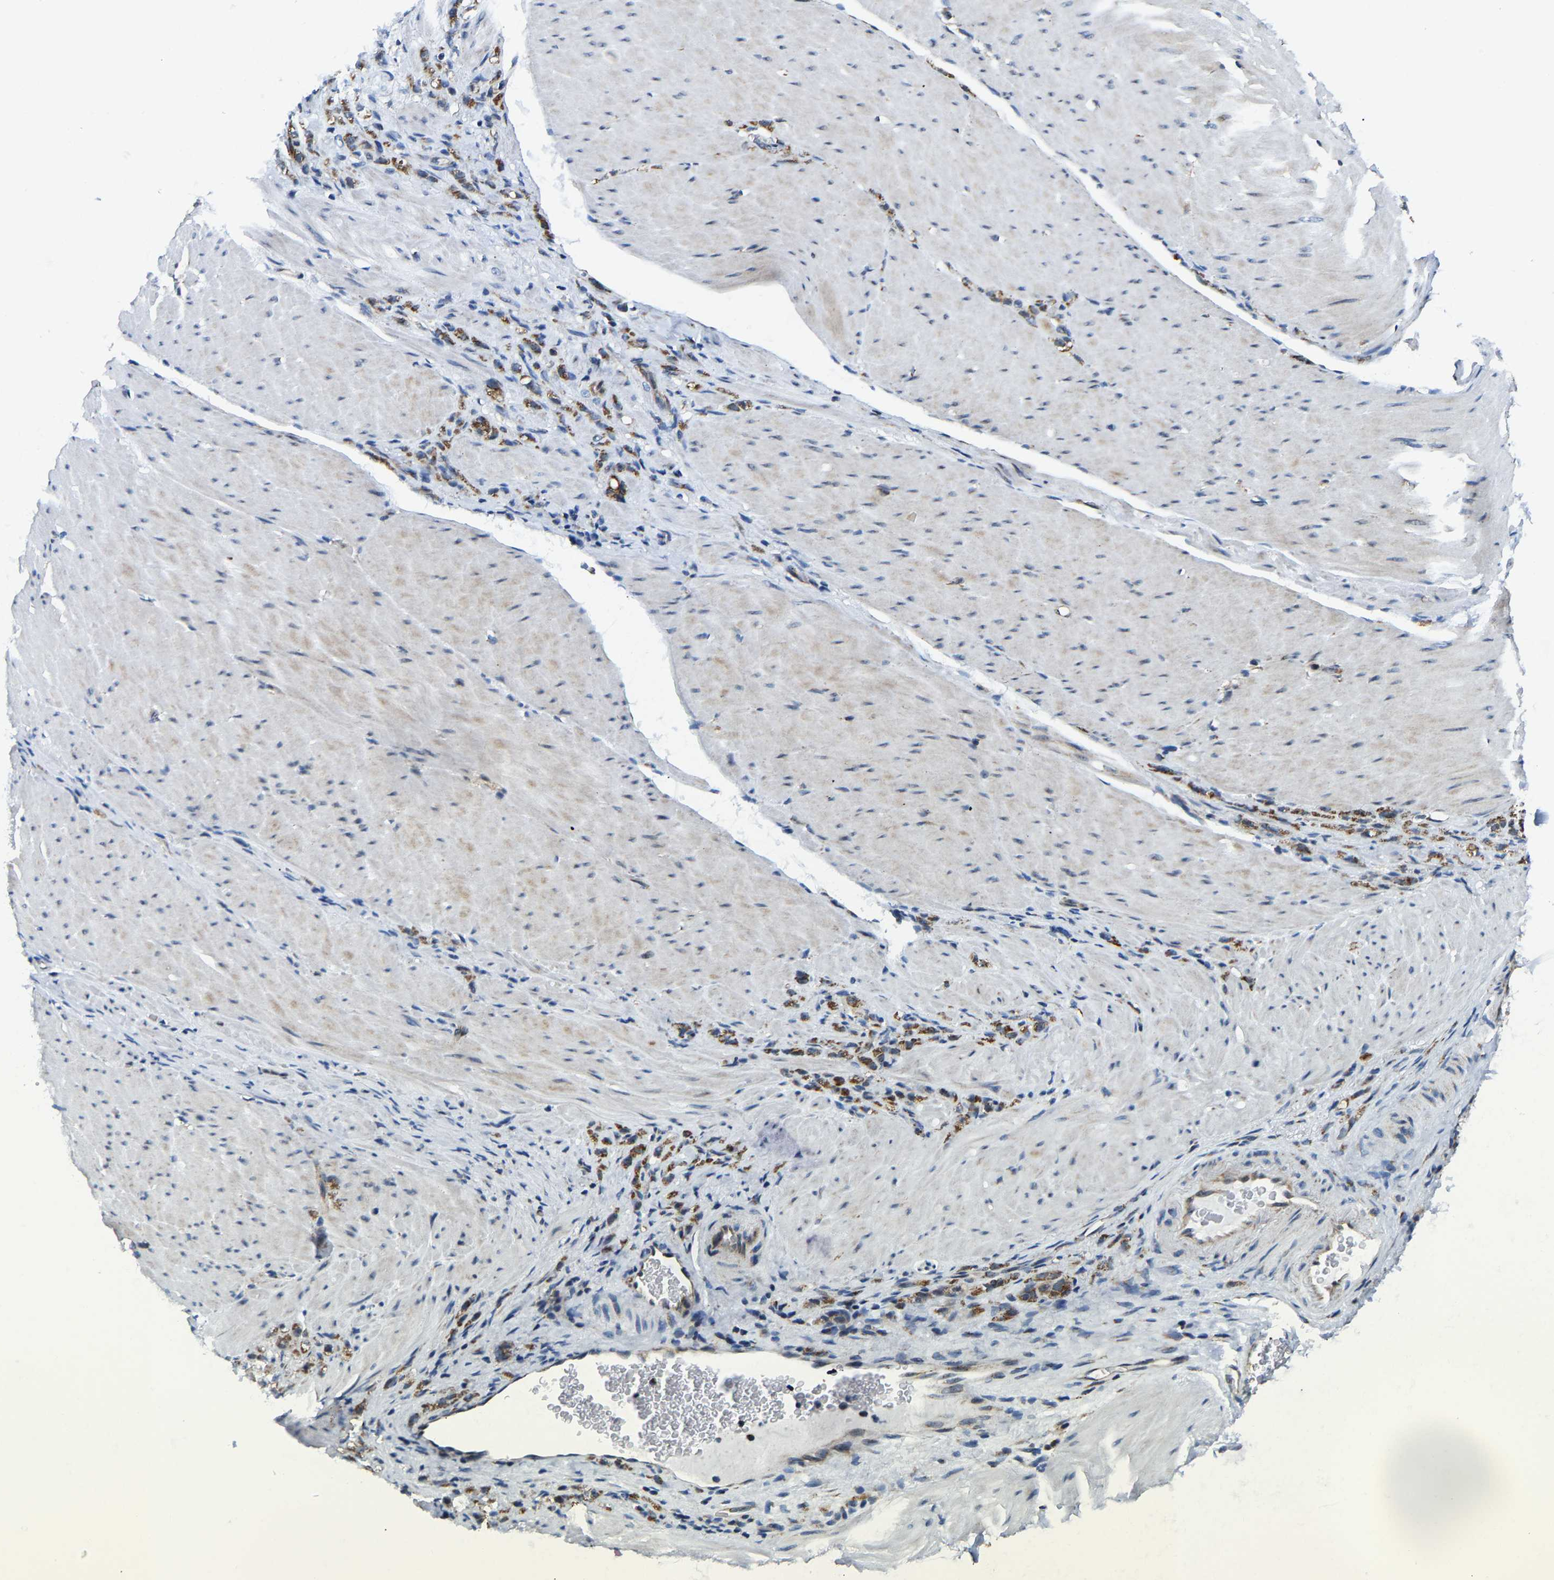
{"staining": {"intensity": "moderate", "quantity": ">75%", "location": "cytoplasmic/membranous"}, "tissue": "stomach cancer", "cell_type": "Tumor cells", "image_type": "cancer", "snomed": [{"axis": "morphology", "description": "Normal tissue, NOS"}, {"axis": "morphology", "description": "Adenocarcinoma, NOS"}, {"axis": "topography", "description": "Stomach"}], "caption": "There is medium levels of moderate cytoplasmic/membranous positivity in tumor cells of stomach cancer (adenocarcinoma), as demonstrated by immunohistochemical staining (brown color).", "gene": "GIMAP7", "patient": {"sex": "male", "age": 82}}